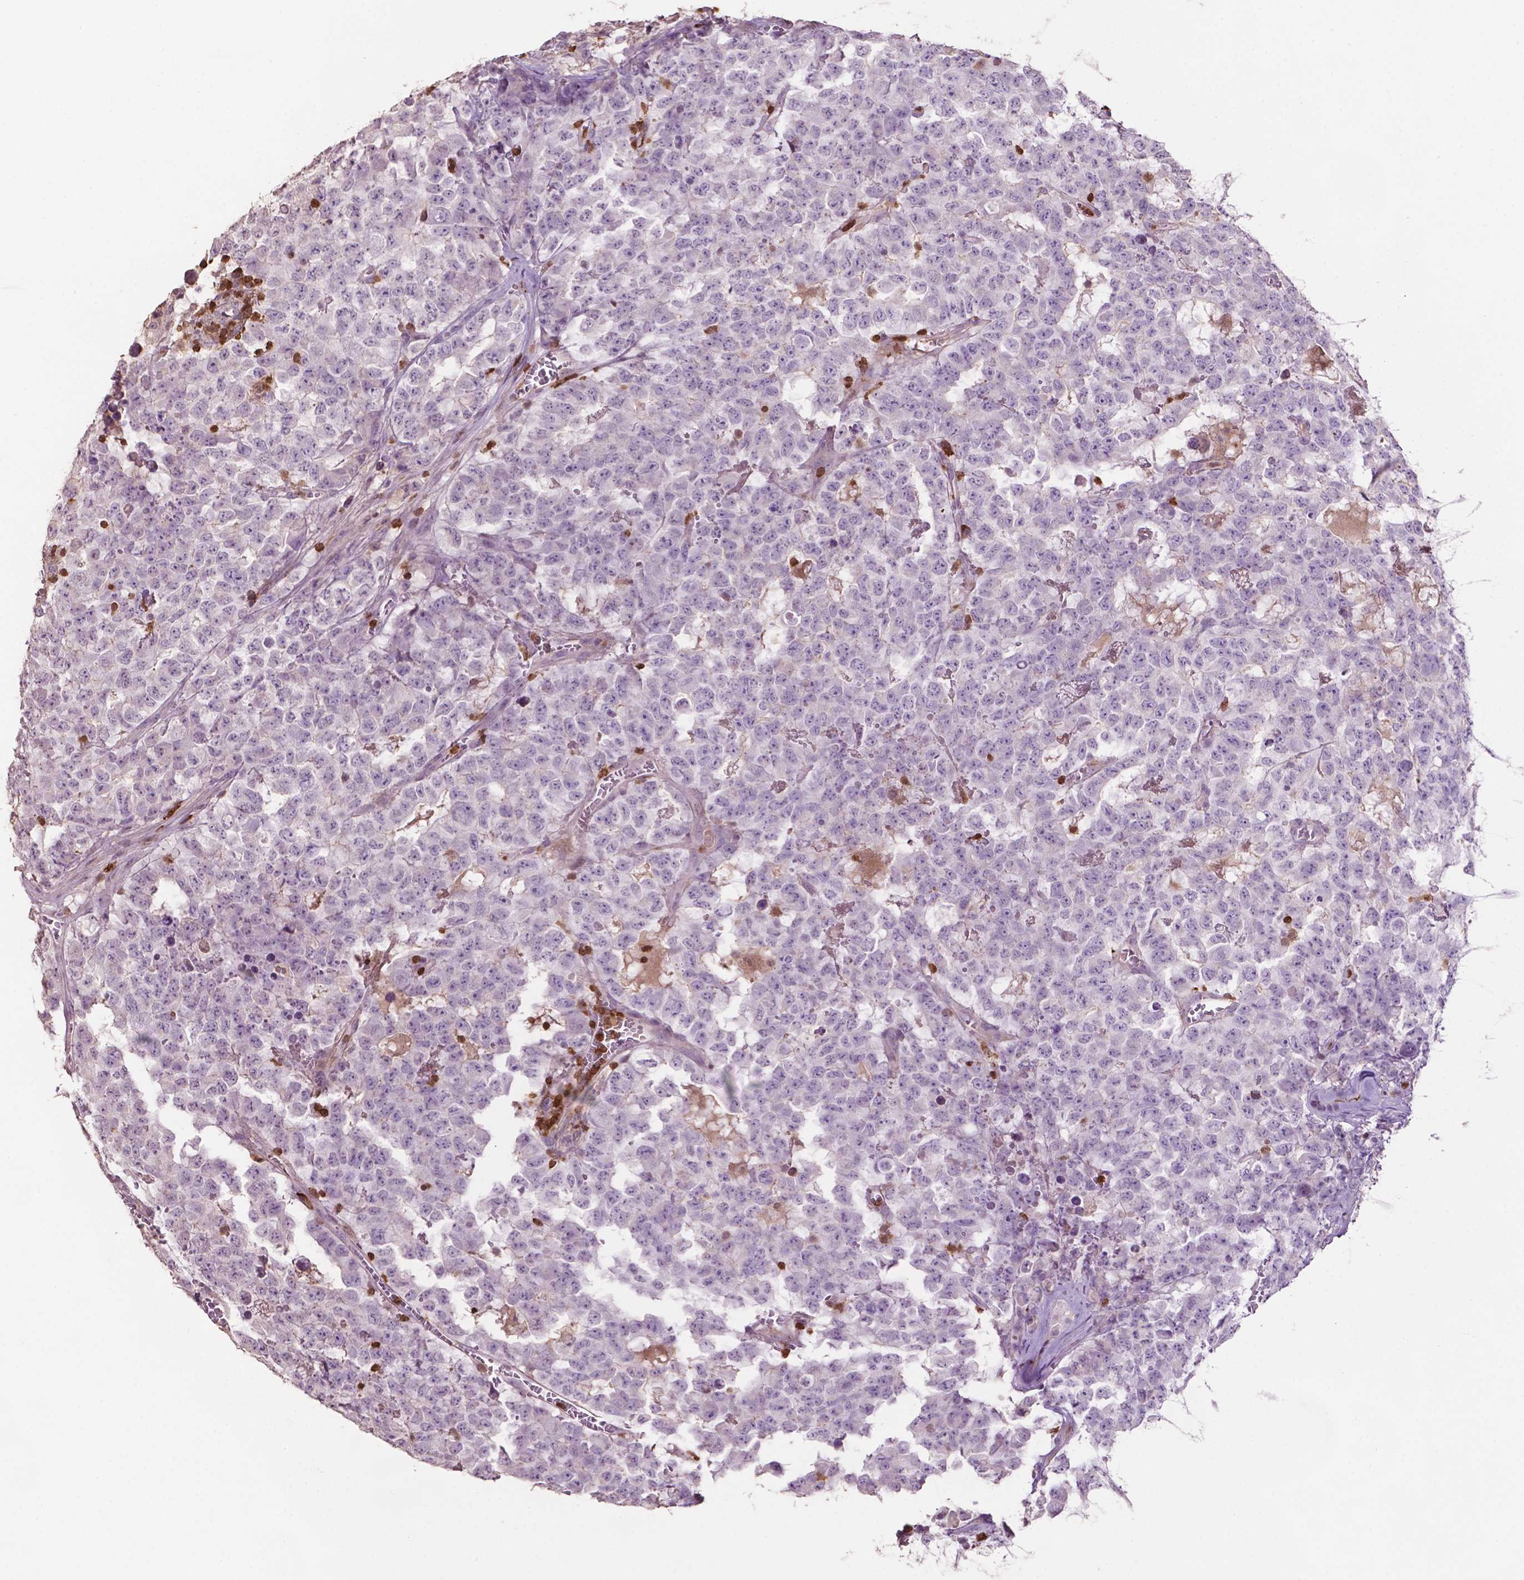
{"staining": {"intensity": "negative", "quantity": "none", "location": "none"}, "tissue": "testis cancer", "cell_type": "Tumor cells", "image_type": "cancer", "snomed": [{"axis": "morphology", "description": "Carcinoma, Embryonal, NOS"}, {"axis": "topography", "description": "Testis"}], "caption": "DAB (3,3'-diaminobenzidine) immunohistochemical staining of embryonal carcinoma (testis) shows no significant staining in tumor cells.", "gene": "TBC1D10C", "patient": {"sex": "male", "age": 23}}